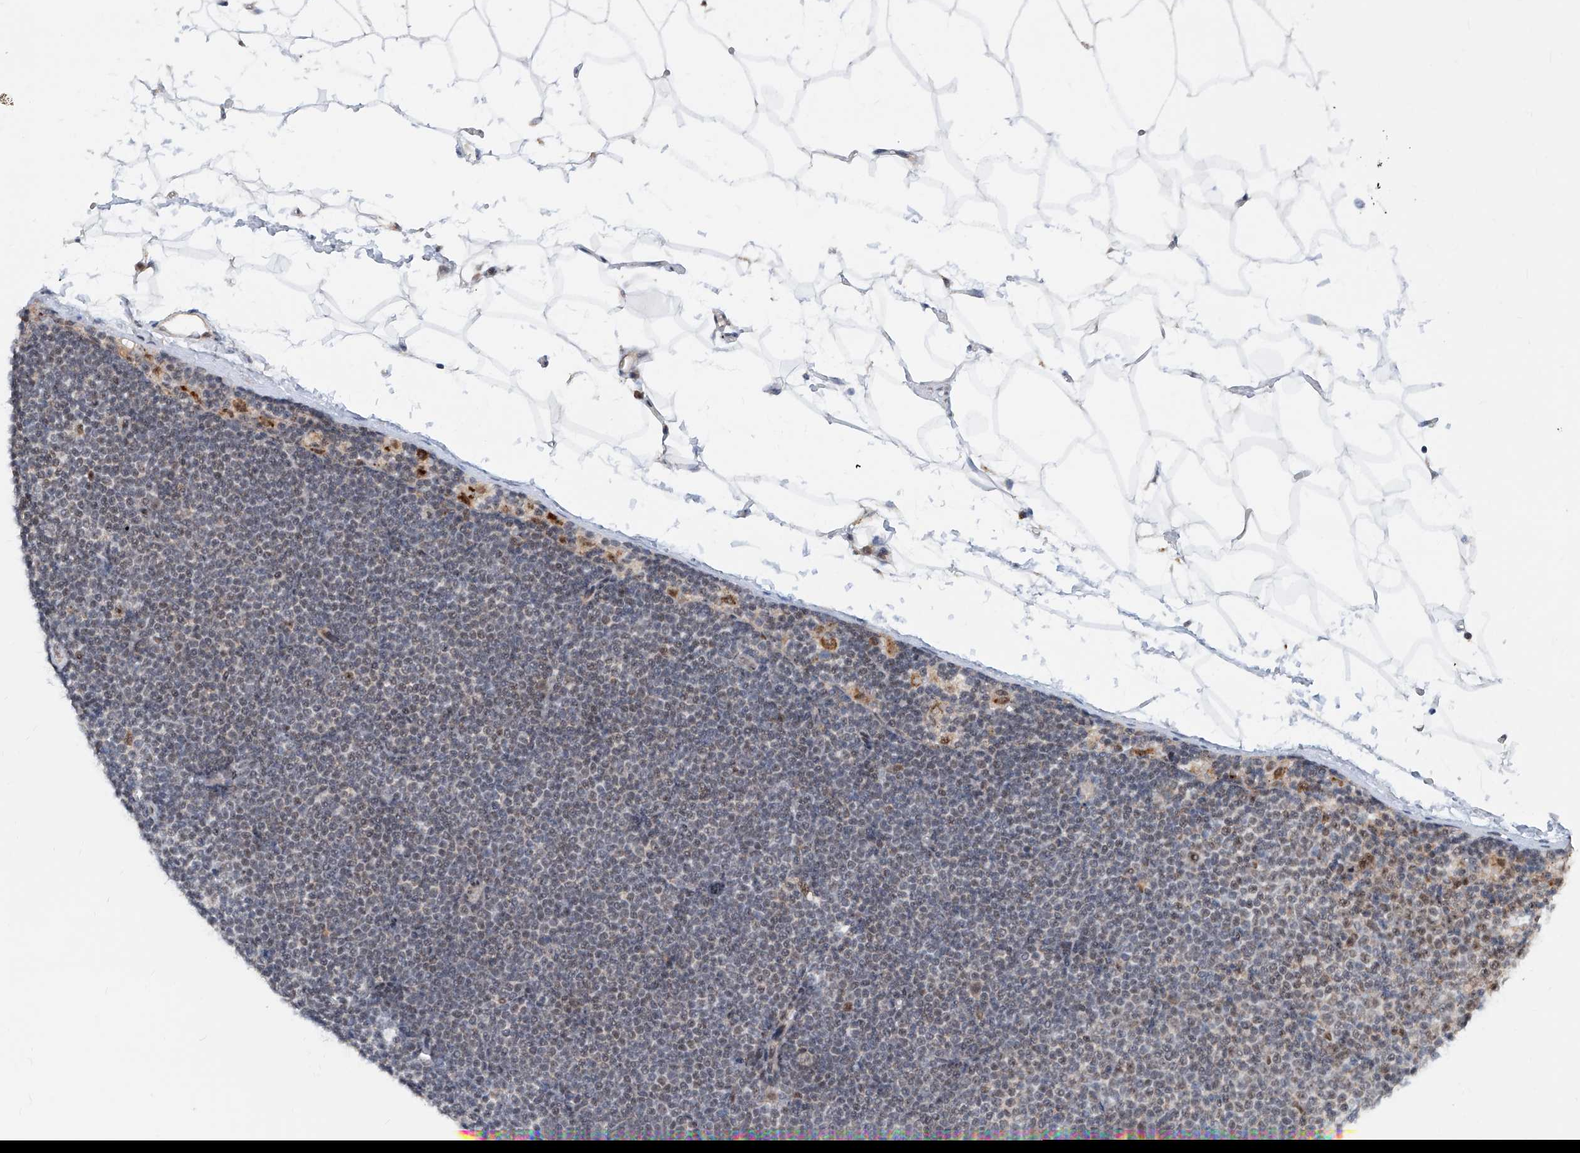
{"staining": {"intensity": "weak", "quantity": "<25%", "location": "nuclear"}, "tissue": "lymphoma", "cell_type": "Tumor cells", "image_type": "cancer", "snomed": [{"axis": "morphology", "description": "Malignant lymphoma, non-Hodgkin's type, Low grade"}, {"axis": "topography", "description": "Lymph node"}], "caption": "This is an immunohistochemistry histopathology image of lymphoma. There is no positivity in tumor cells.", "gene": "SDE2", "patient": {"sex": "female", "age": 53}}